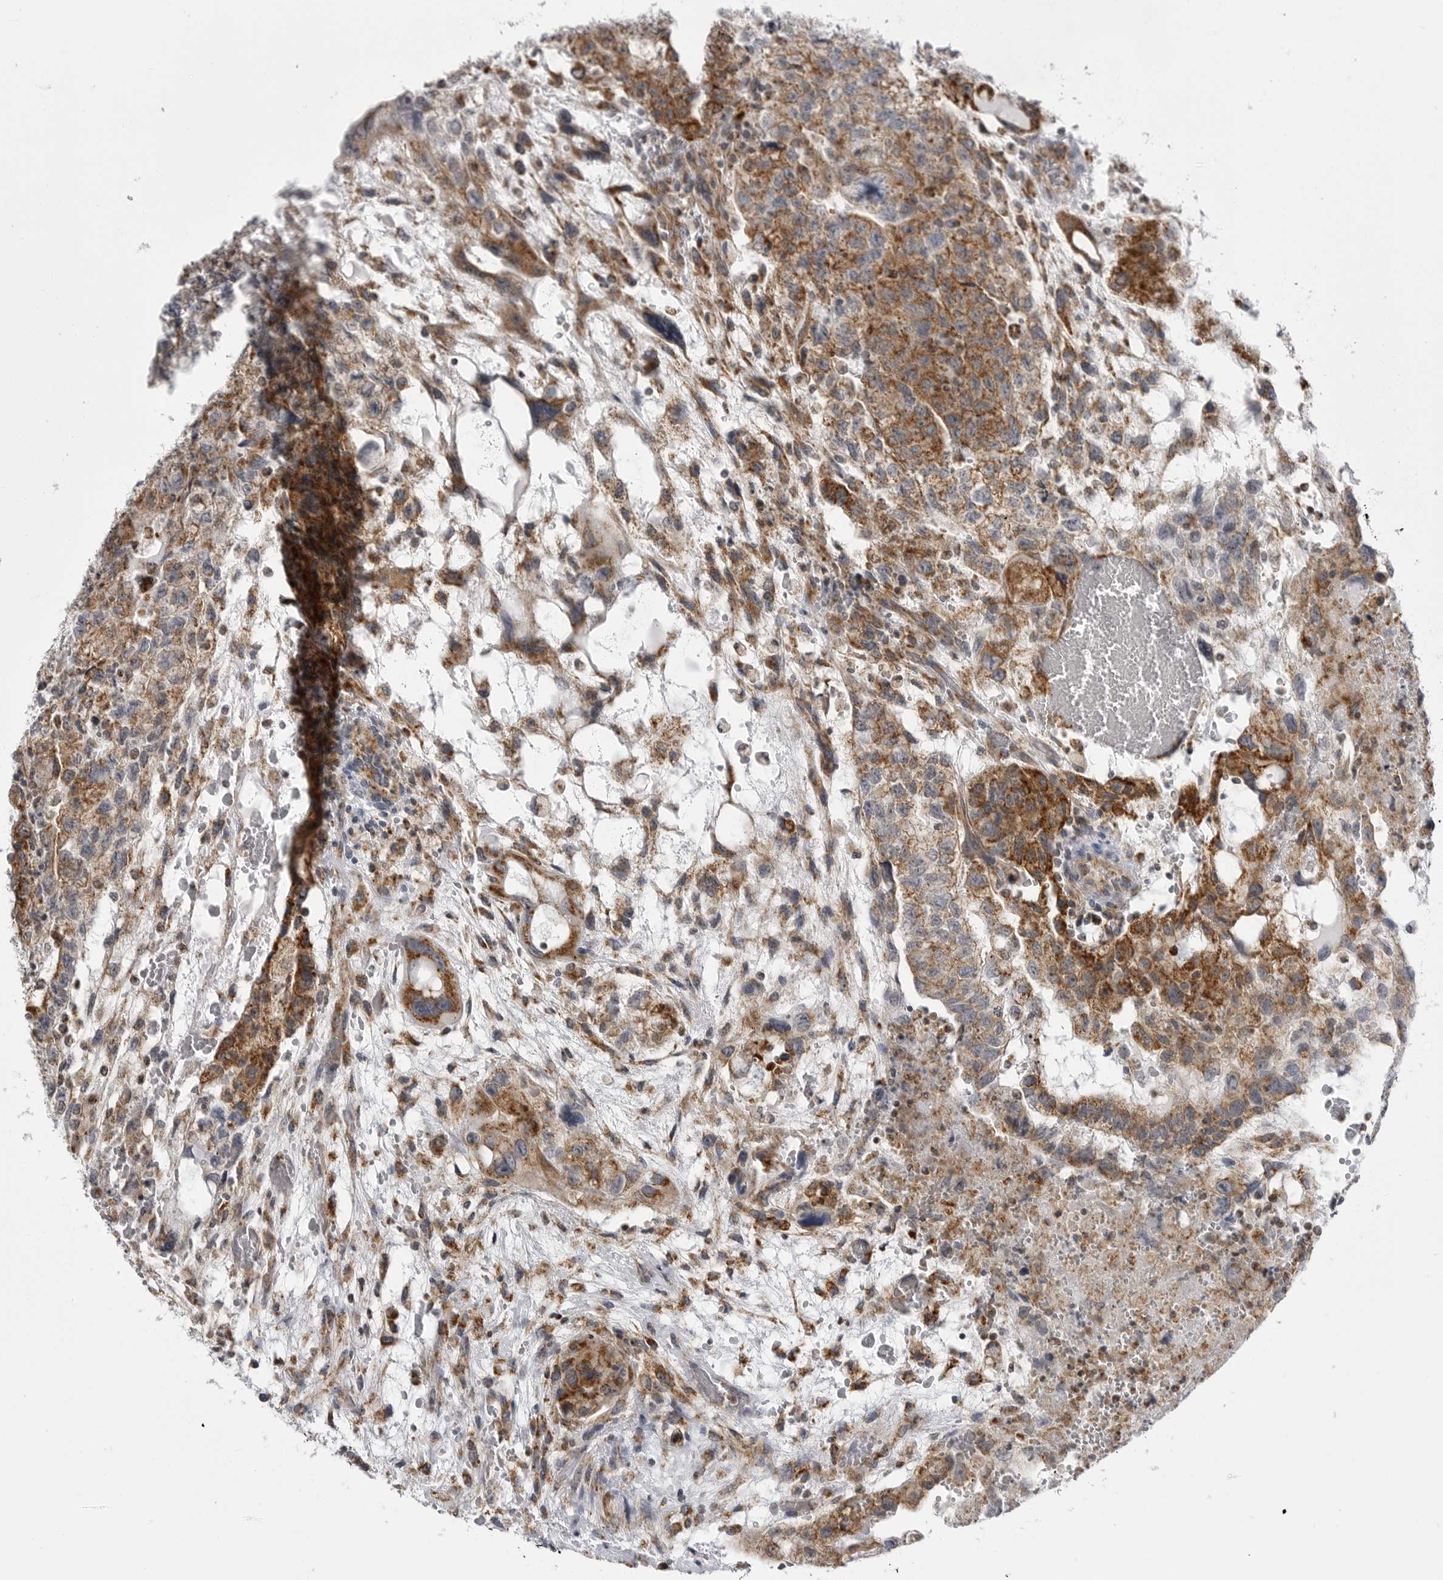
{"staining": {"intensity": "moderate", "quantity": ">75%", "location": "cytoplasmic/membranous"}, "tissue": "testis cancer", "cell_type": "Tumor cells", "image_type": "cancer", "snomed": [{"axis": "morphology", "description": "Carcinoma, Embryonal, NOS"}, {"axis": "topography", "description": "Testis"}], "caption": "Immunohistochemistry image of testis cancer (embryonal carcinoma) stained for a protein (brown), which shows medium levels of moderate cytoplasmic/membranous positivity in approximately >75% of tumor cells.", "gene": "FH", "patient": {"sex": "male", "age": 36}}